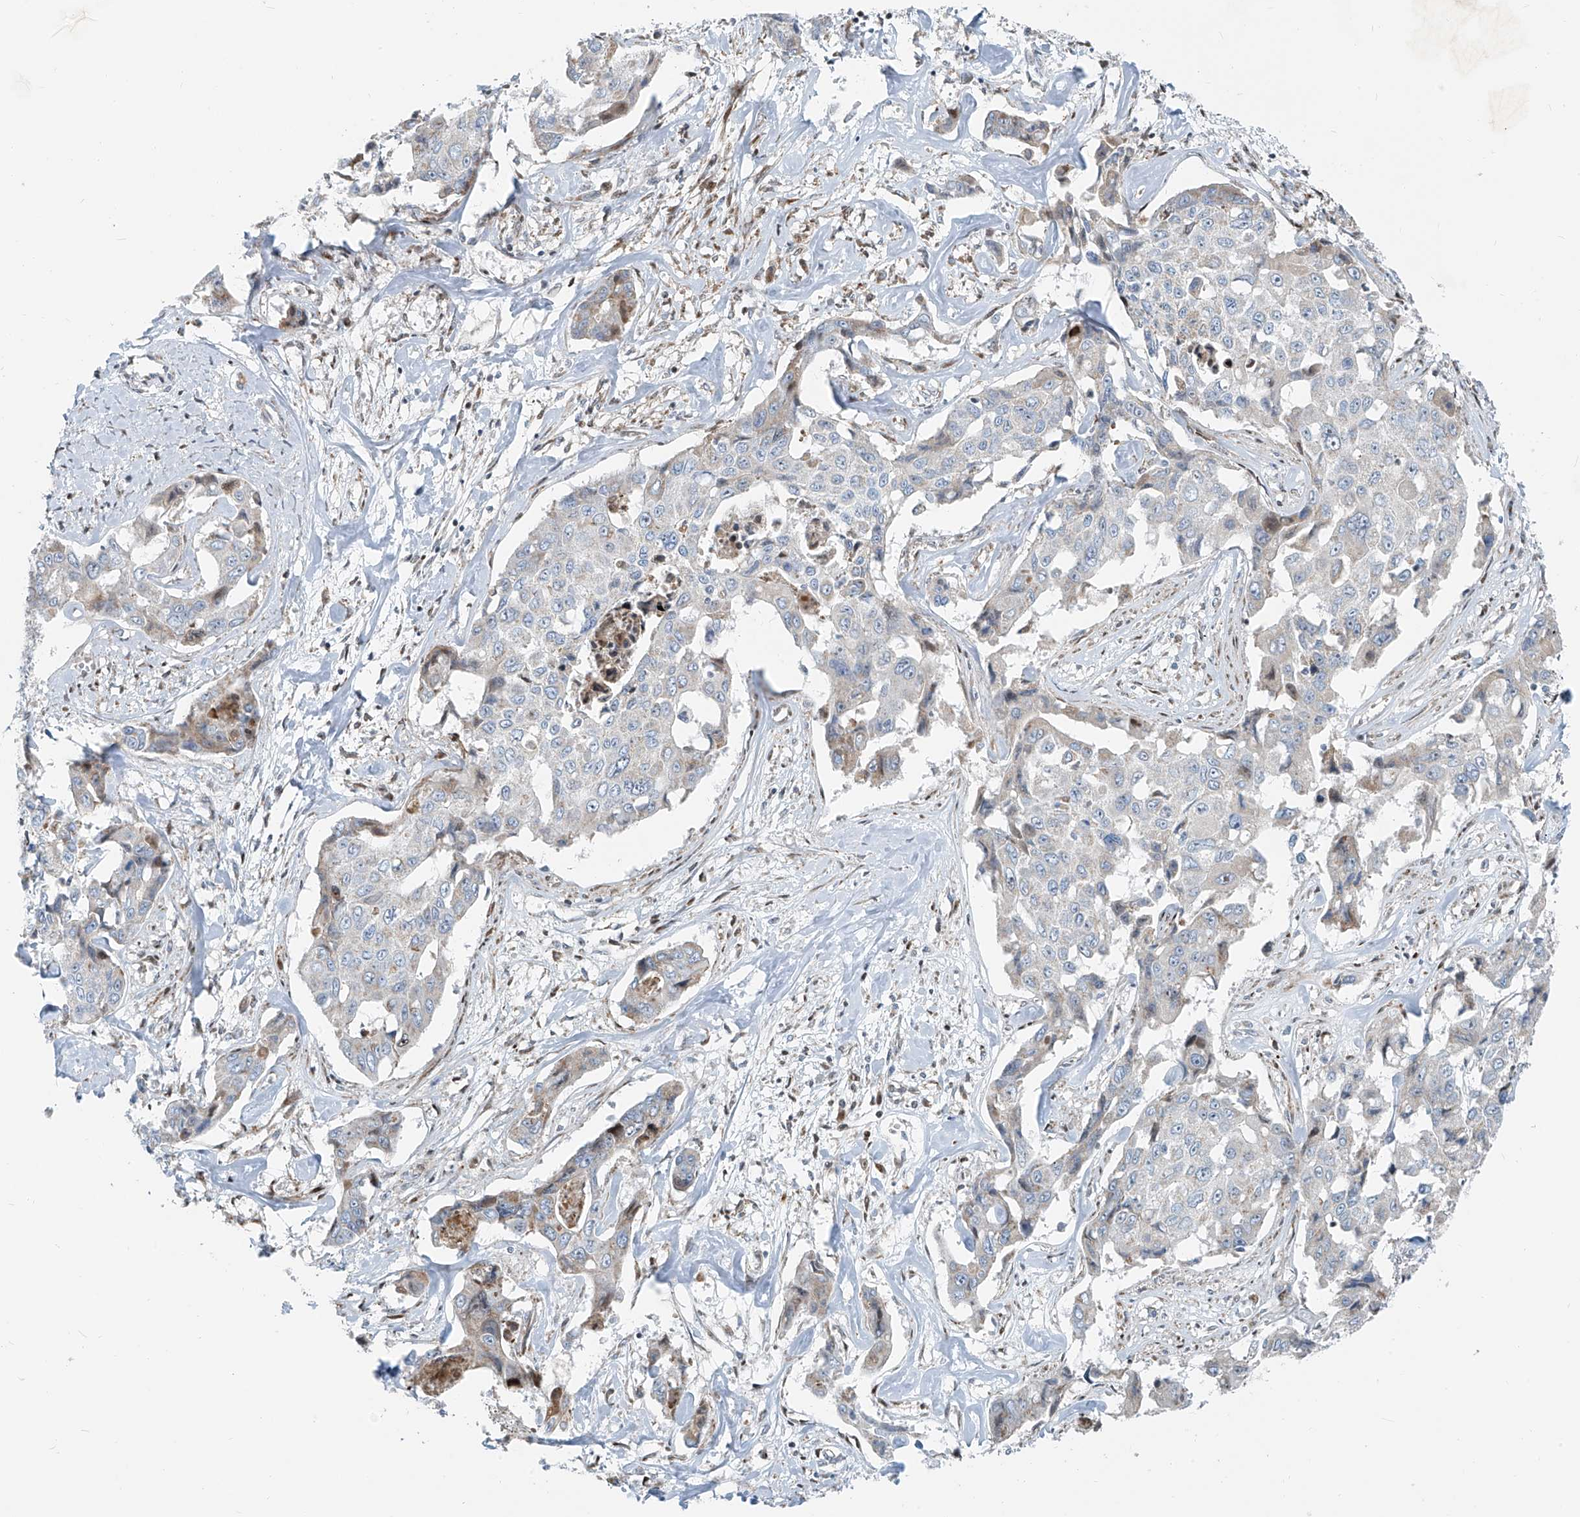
{"staining": {"intensity": "negative", "quantity": "none", "location": "none"}, "tissue": "liver cancer", "cell_type": "Tumor cells", "image_type": "cancer", "snomed": [{"axis": "morphology", "description": "Cholangiocarcinoma"}, {"axis": "topography", "description": "Liver"}], "caption": "Human liver cholangiocarcinoma stained for a protein using immunohistochemistry shows no positivity in tumor cells.", "gene": "HIC2", "patient": {"sex": "male", "age": 59}}